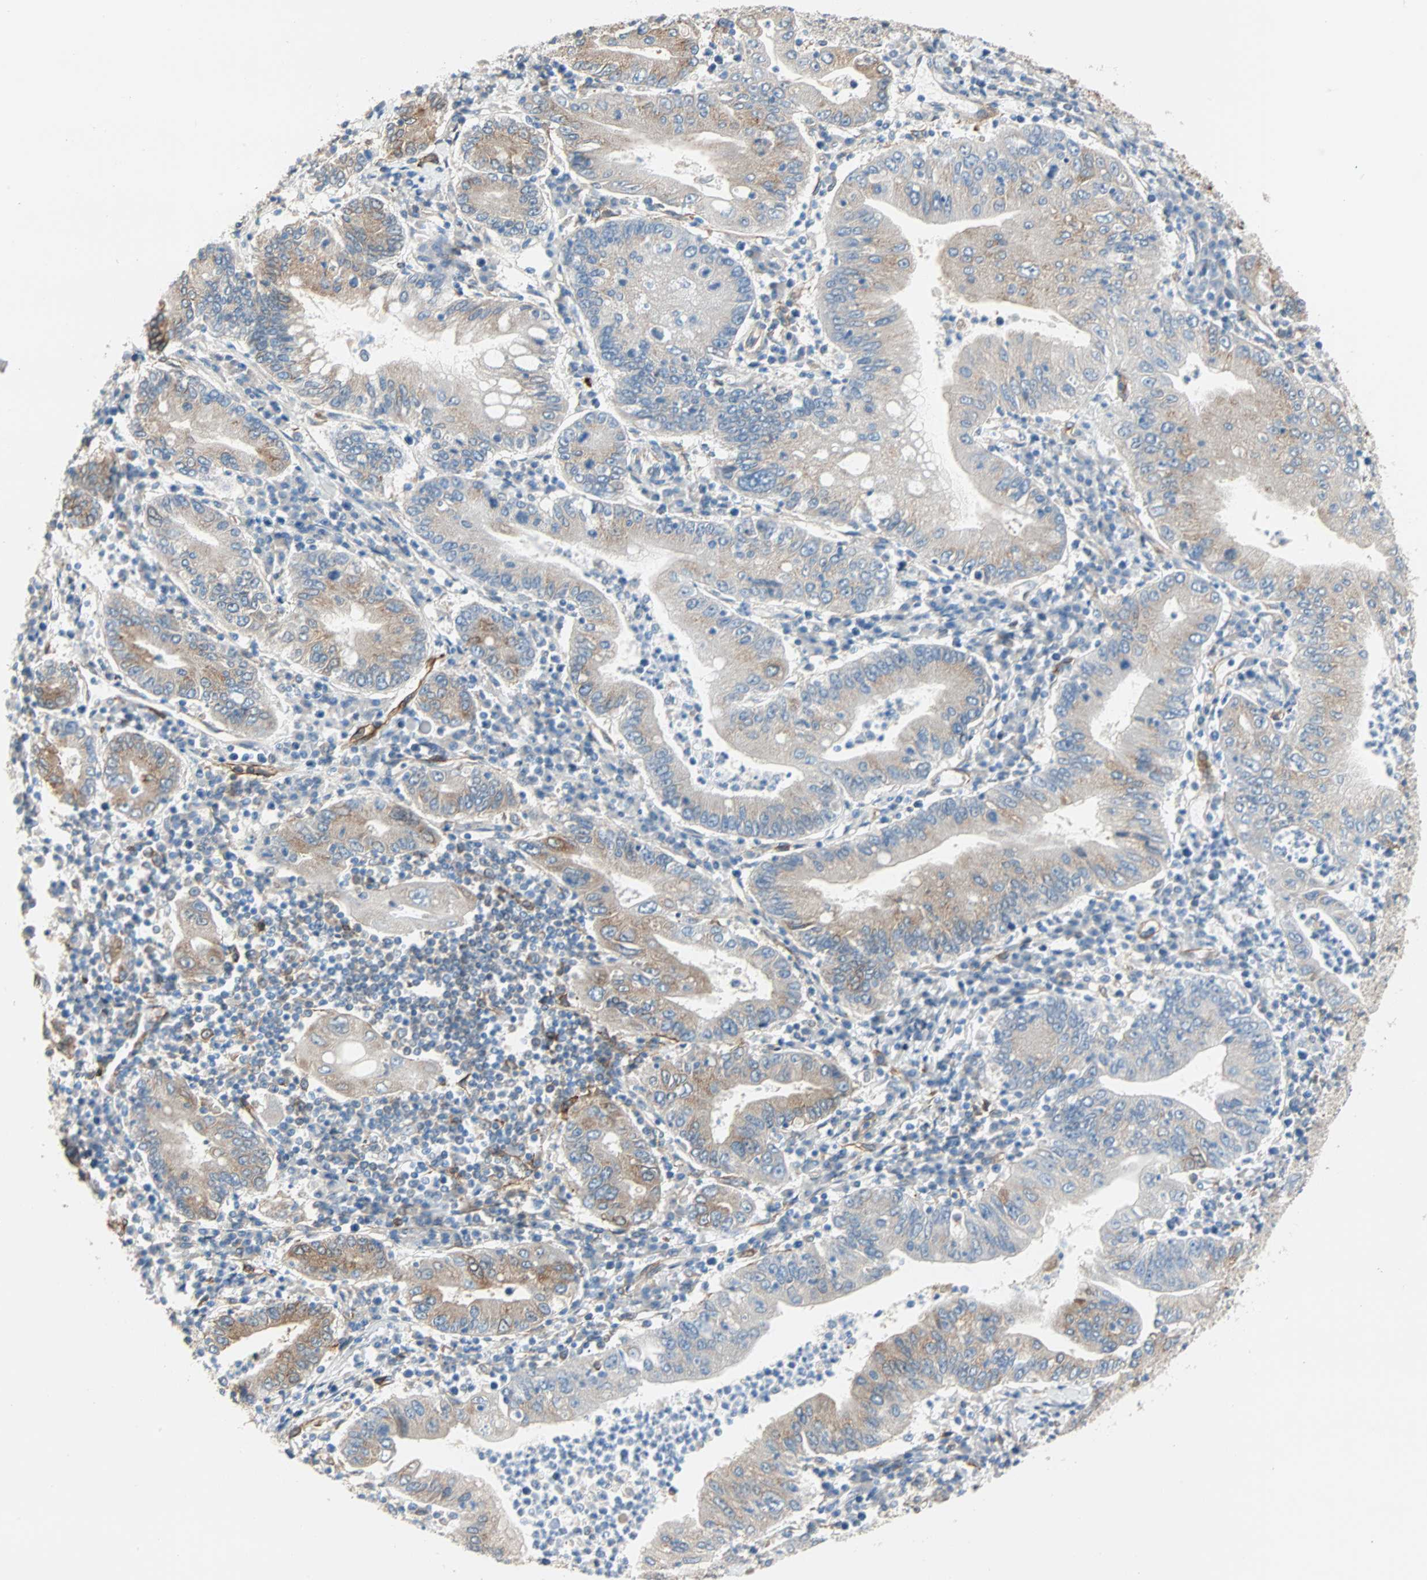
{"staining": {"intensity": "moderate", "quantity": ">75%", "location": "cytoplasmic/membranous"}, "tissue": "stomach cancer", "cell_type": "Tumor cells", "image_type": "cancer", "snomed": [{"axis": "morphology", "description": "Normal tissue, NOS"}, {"axis": "morphology", "description": "Adenocarcinoma, NOS"}, {"axis": "topography", "description": "Esophagus"}, {"axis": "topography", "description": "Stomach, upper"}, {"axis": "topography", "description": "Peripheral nerve tissue"}], "caption": "IHC histopathology image of neoplastic tissue: stomach adenocarcinoma stained using immunohistochemistry (IHC) shows medium levels of moderate protein expression localized specifically in the cytoplasmic/membranous of tumor cells, appearing as a cytoplasmic/membranous brown color.", "gene": "EPB41L2", "patient": {"sex": "male", "age": 62}}